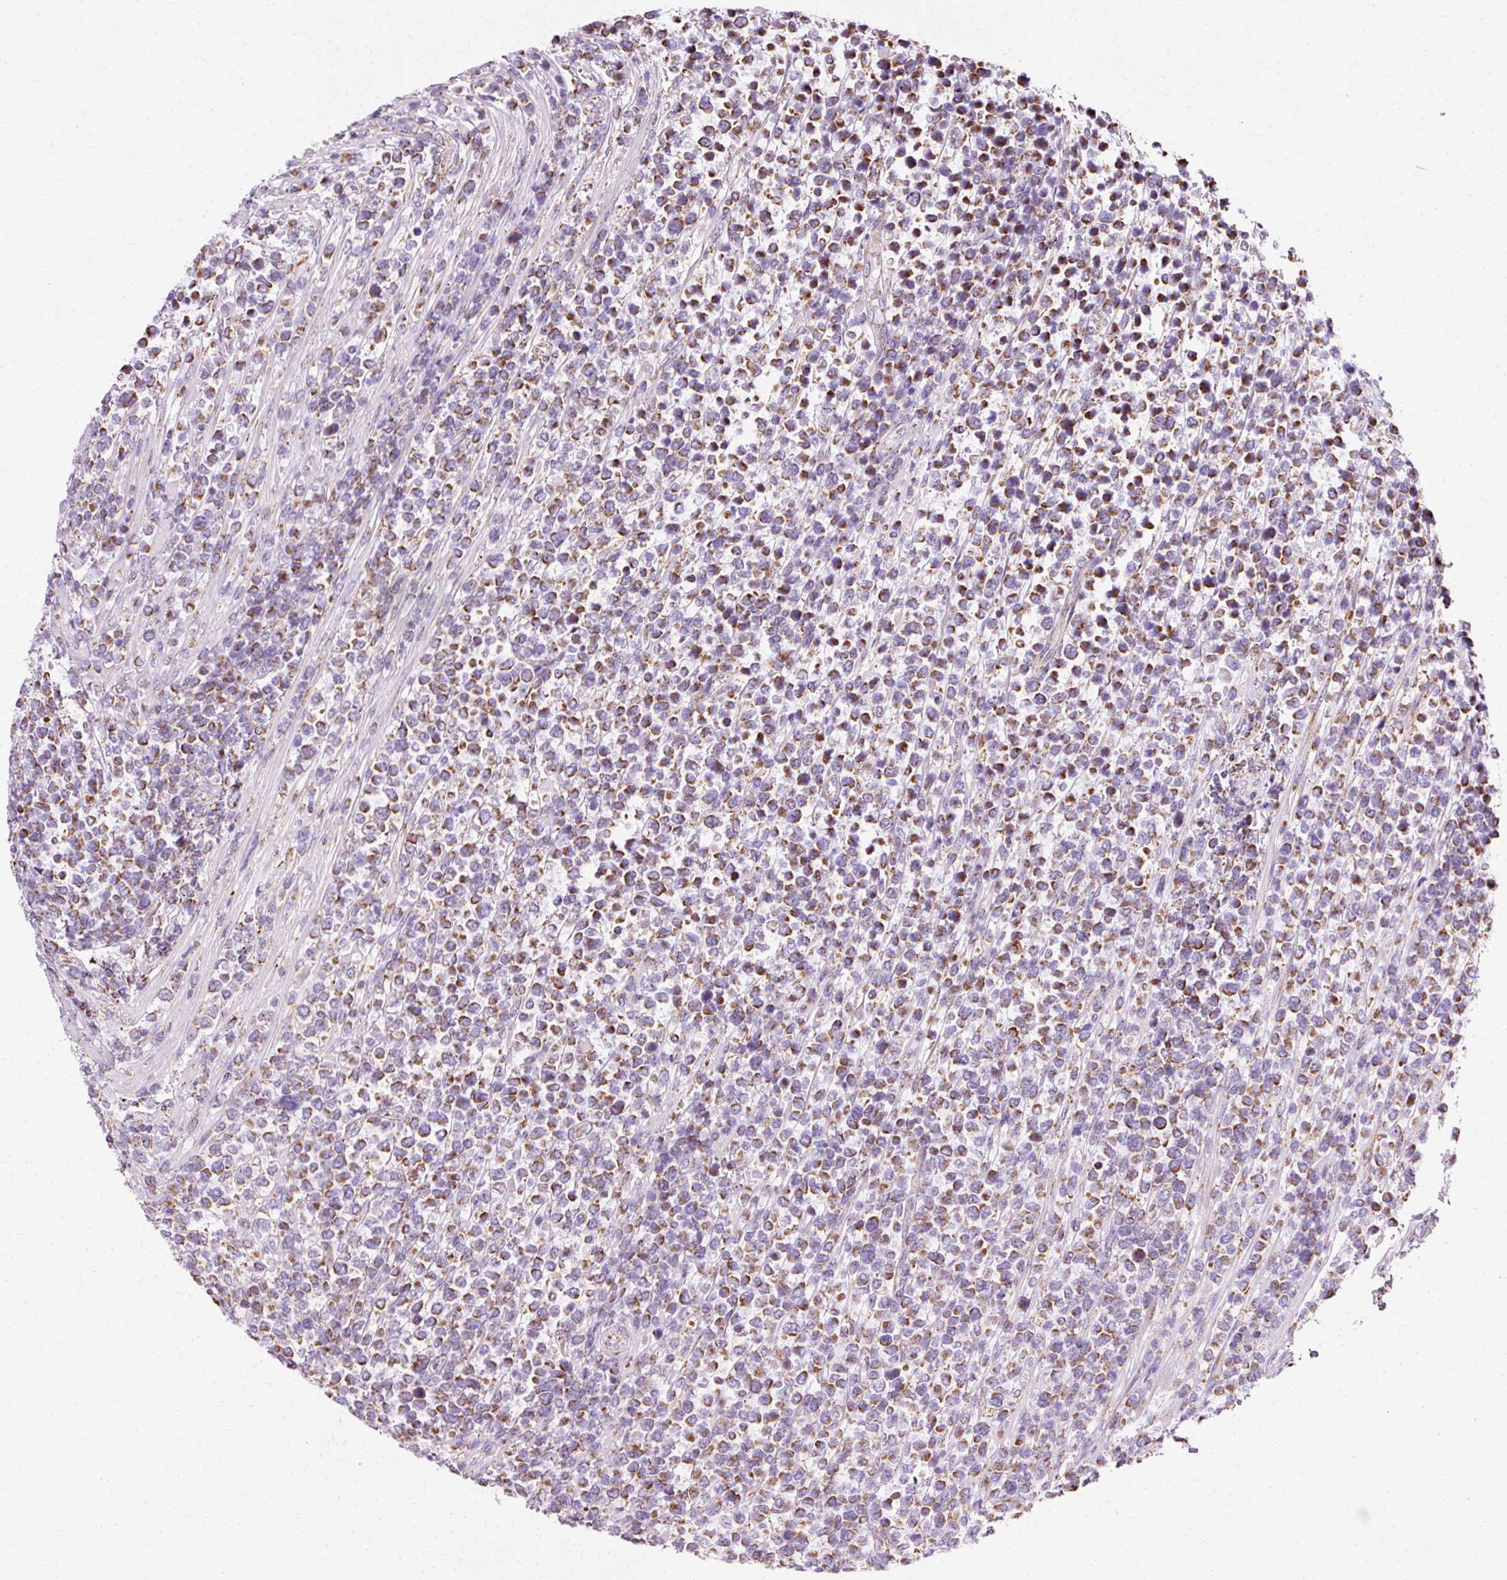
{"staining": {"intensity": "strong", "quantity": ">75%", "location": "cytoplasmic/membranous"}, "tissue": "lymphoma", "cell_type": "Tumor cells", "image_type": "cancer", "snomed": [{"axis": "morphology", "description": "Malignant lymphoma, non-Hodgkin's type, High grade"}, {"axis": "topography", "description": "Soft tissue"}], "caption": "High-grade malignant lymphoma, non-Hodgkin's type stained for a protein (brown) demonstrates strong cytoplasmic/membranous positive expression in about >75% of tumor cells.", "gene": "ATP5PO", "patient": {"sex": "female", "age": 56}}